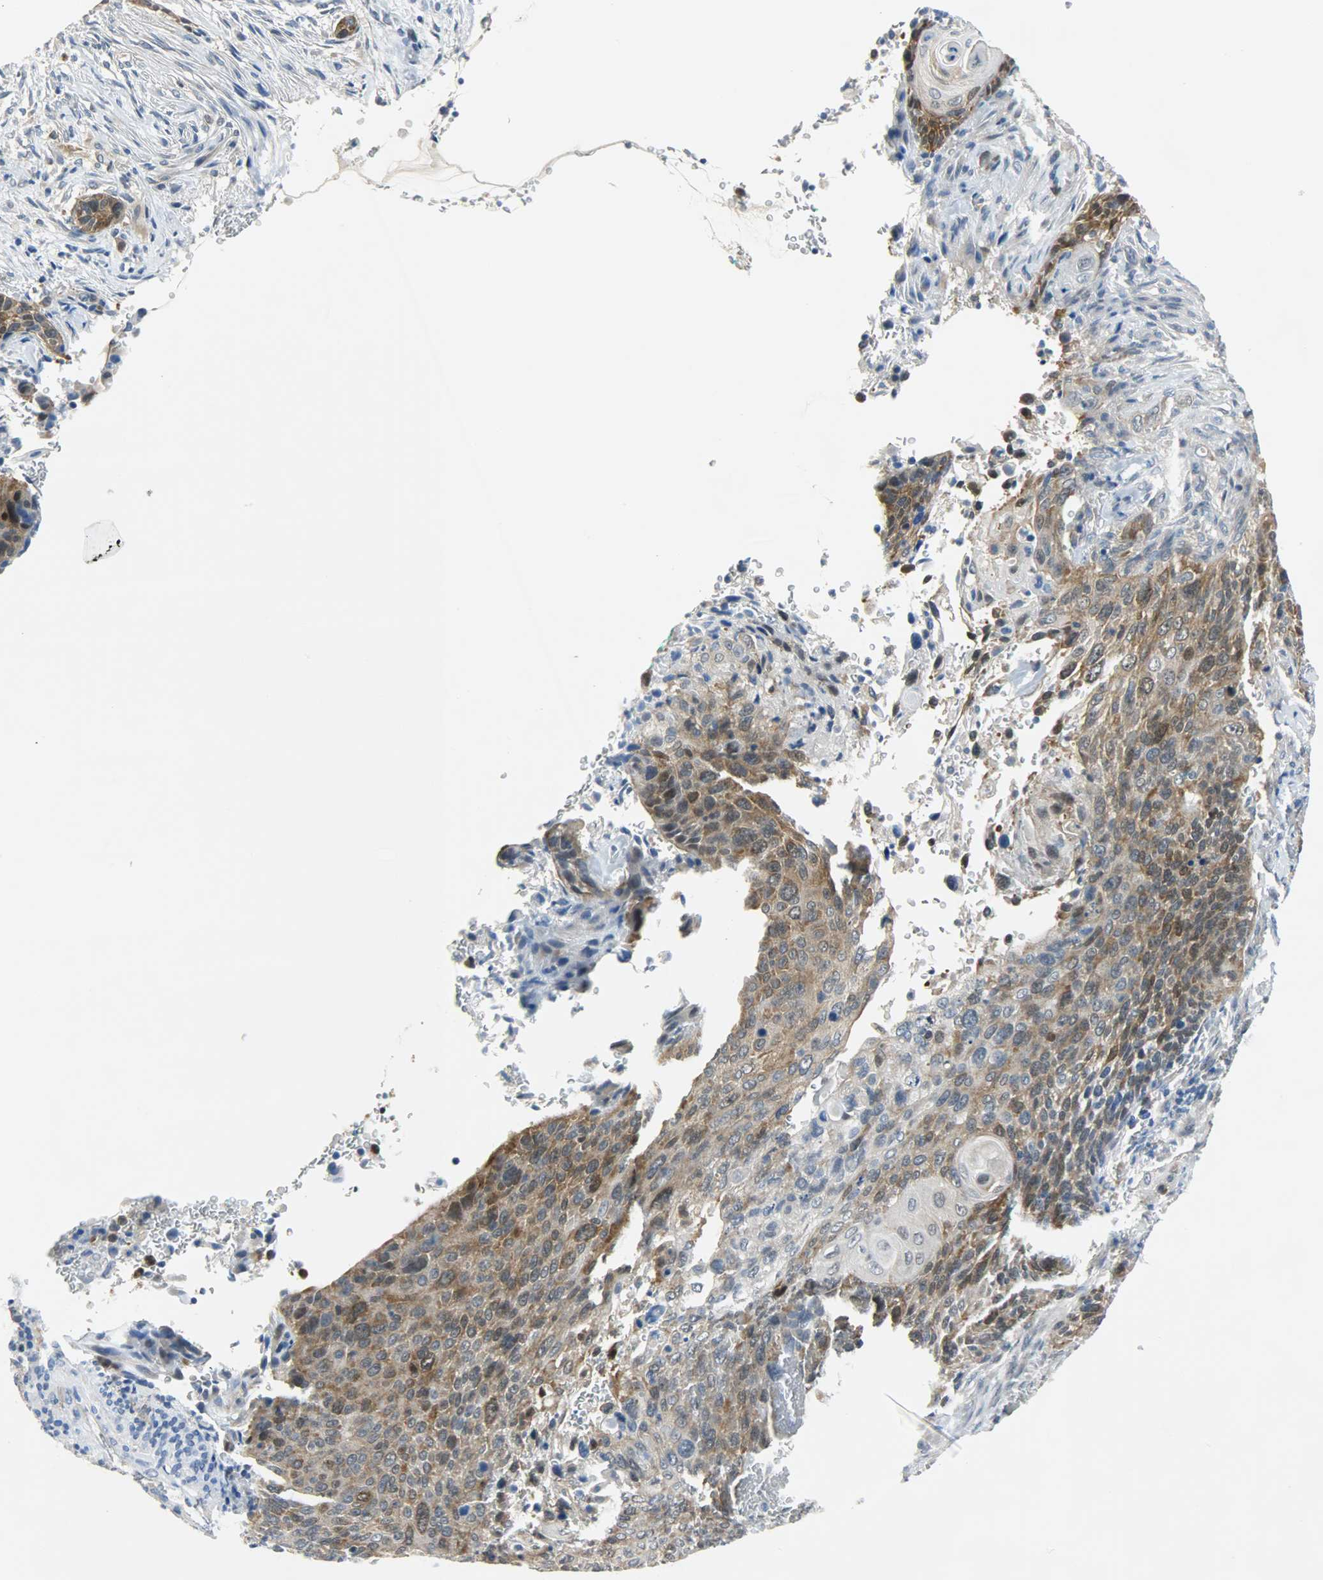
{"staining": {"intensity": "moderate", "quantity": ">75%", "location": "cytoplasmic/membranous,nuclear"}, "tissue": "cervical cancer", "cell_type": "Tumor cells", "image_type": "cancer", "snomed": [{"axis": "morphology", "description": "Squamous cell carcinoma, NOS"}, {"axis": "topography", "description": "Cervix"}], "caption": "Protein analysis of cervical cancer tissue reveals moderate cytoplasmic/membranous and nuclear expression in approximately >75% of tumor cells.", "gene": "EIF4EBP1", "patient": {"sex": "female", "age": 33}}